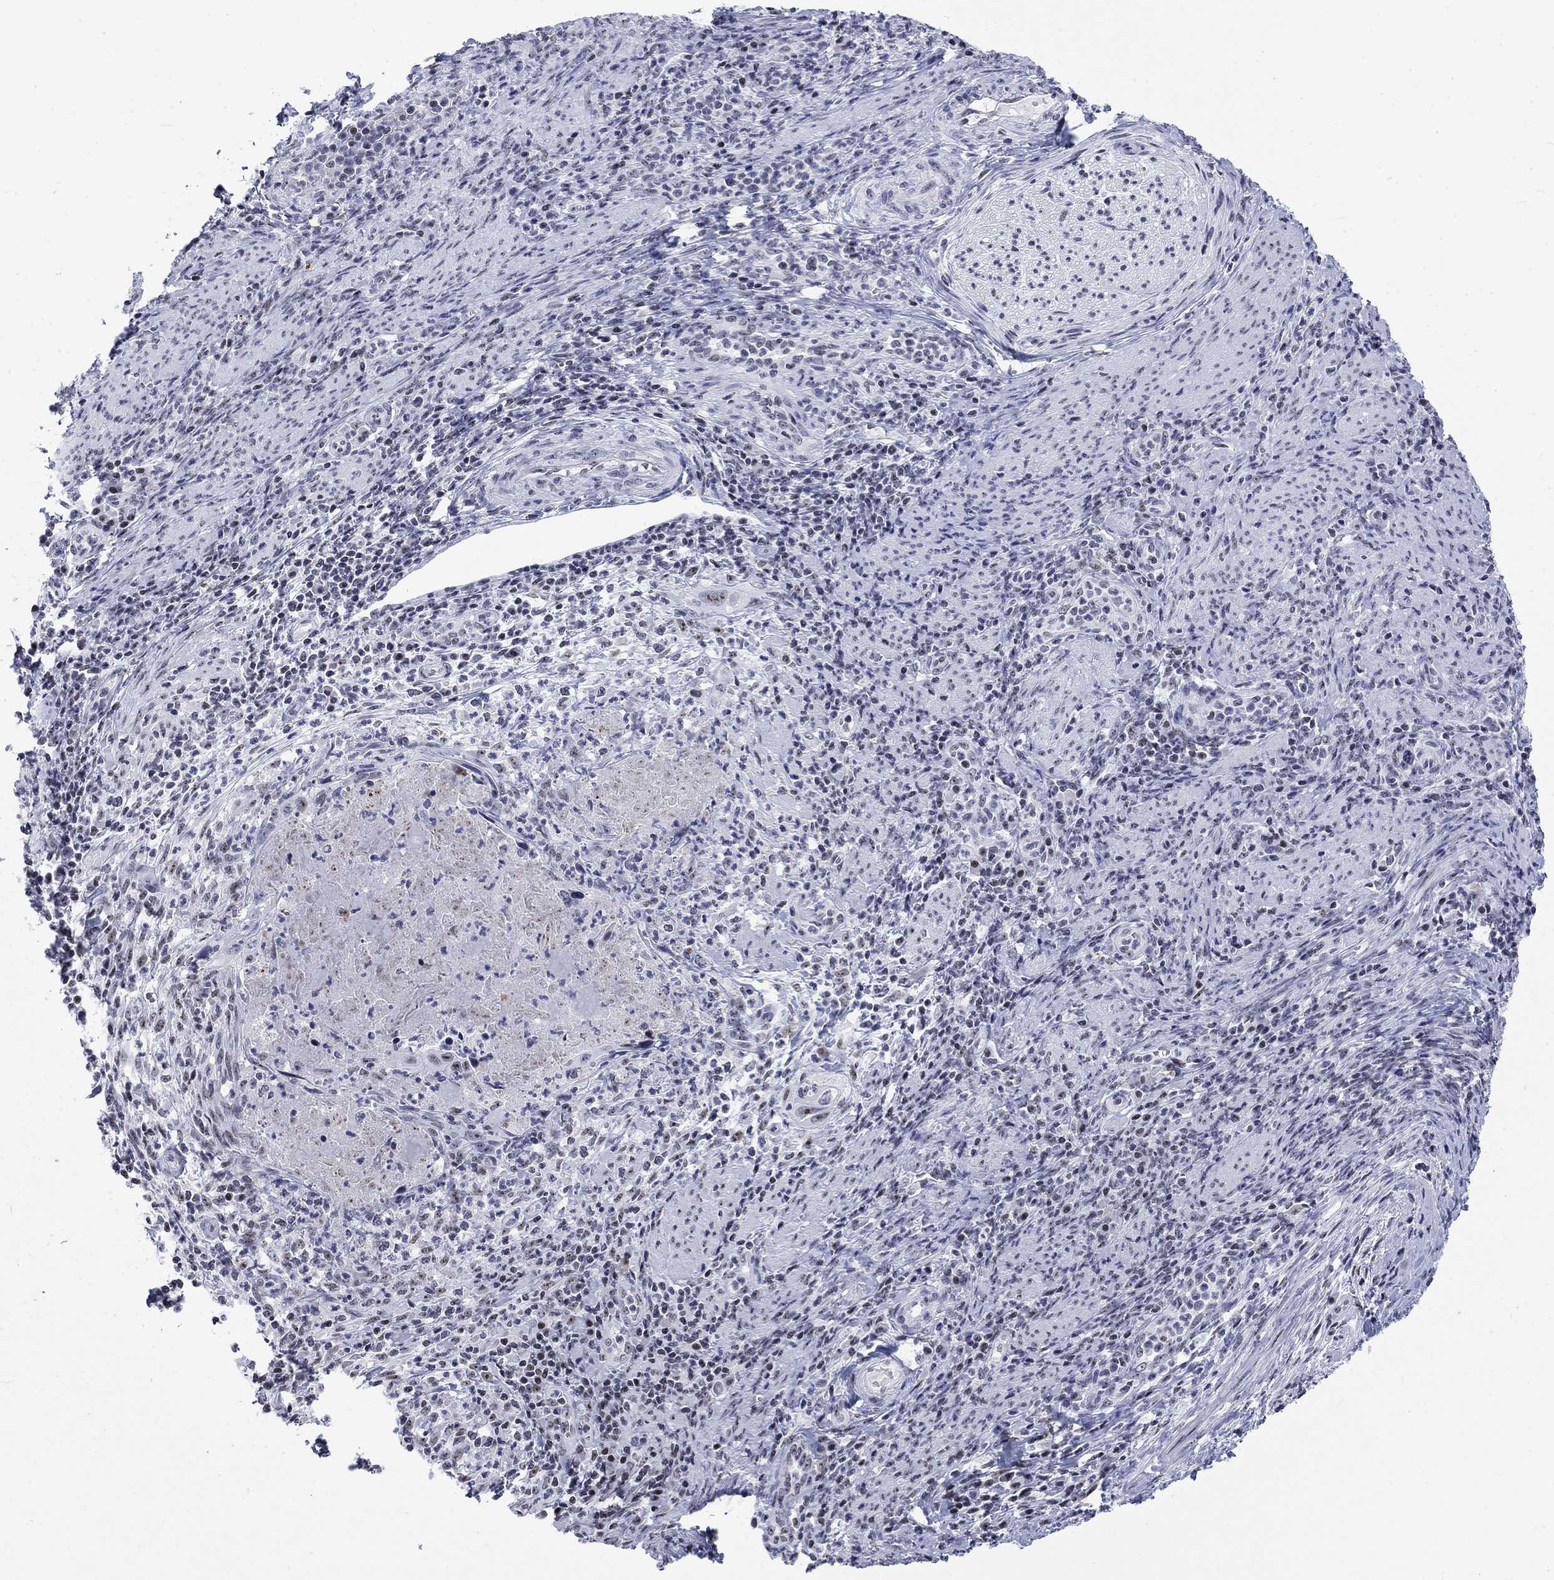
{"staining": {"intensity": "negative", "quantity": "none", "location": "none"}, "tissue": "cervical cancer", "cell_type": "Tumor cells", "image_type": "cancer", "snomed": [{"axis": "morphology", "description": "Squamous cell carcinoma, NOS"}, {"axis": "topography", "description": "Cervix"}], "caption": "Immunohistochemical staining of cervical squamous cell carcinoma demonstrates no significant expression in tumor cells.", "gene": "CSRNP3", "patient": {"sex": "female", "age": 26}}